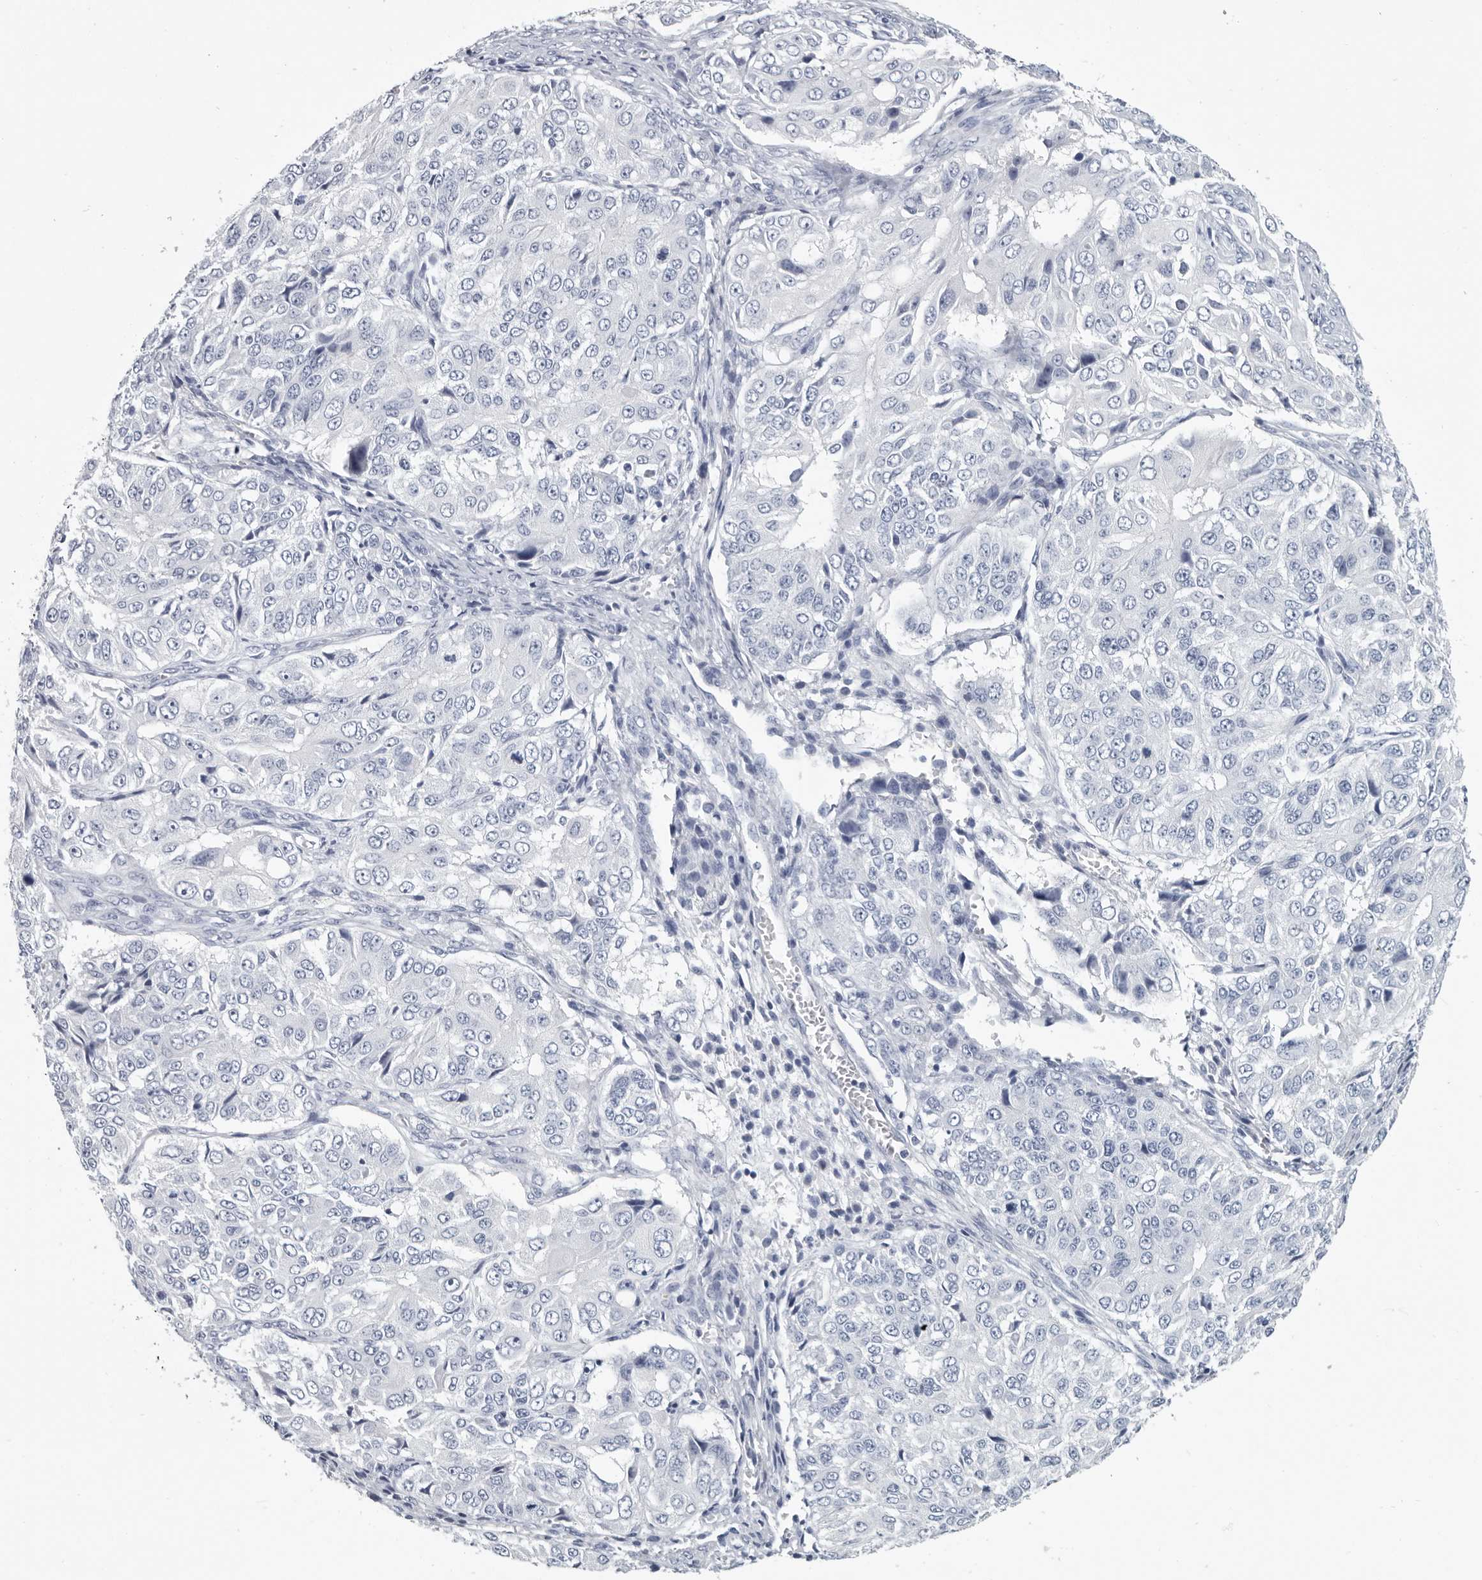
{"staining": {"intensity": "negative", "quantity": "none", "location": "none"}, "tissue": "ovarian cancer", "cell_type": "Tumor cells", "image_type": "cancer", "snomed": [{"axis": "morphology", "description": "Carcinoma, endometroid"}, {"axis": "topography", "description": "Ovary"}], "caption": "Ovarian cancer stained for a protein using immunohistochemistry shows no expression tumor cells.", "gene": "WRAP73", "patient": {"sex": "female", "age": 51}}